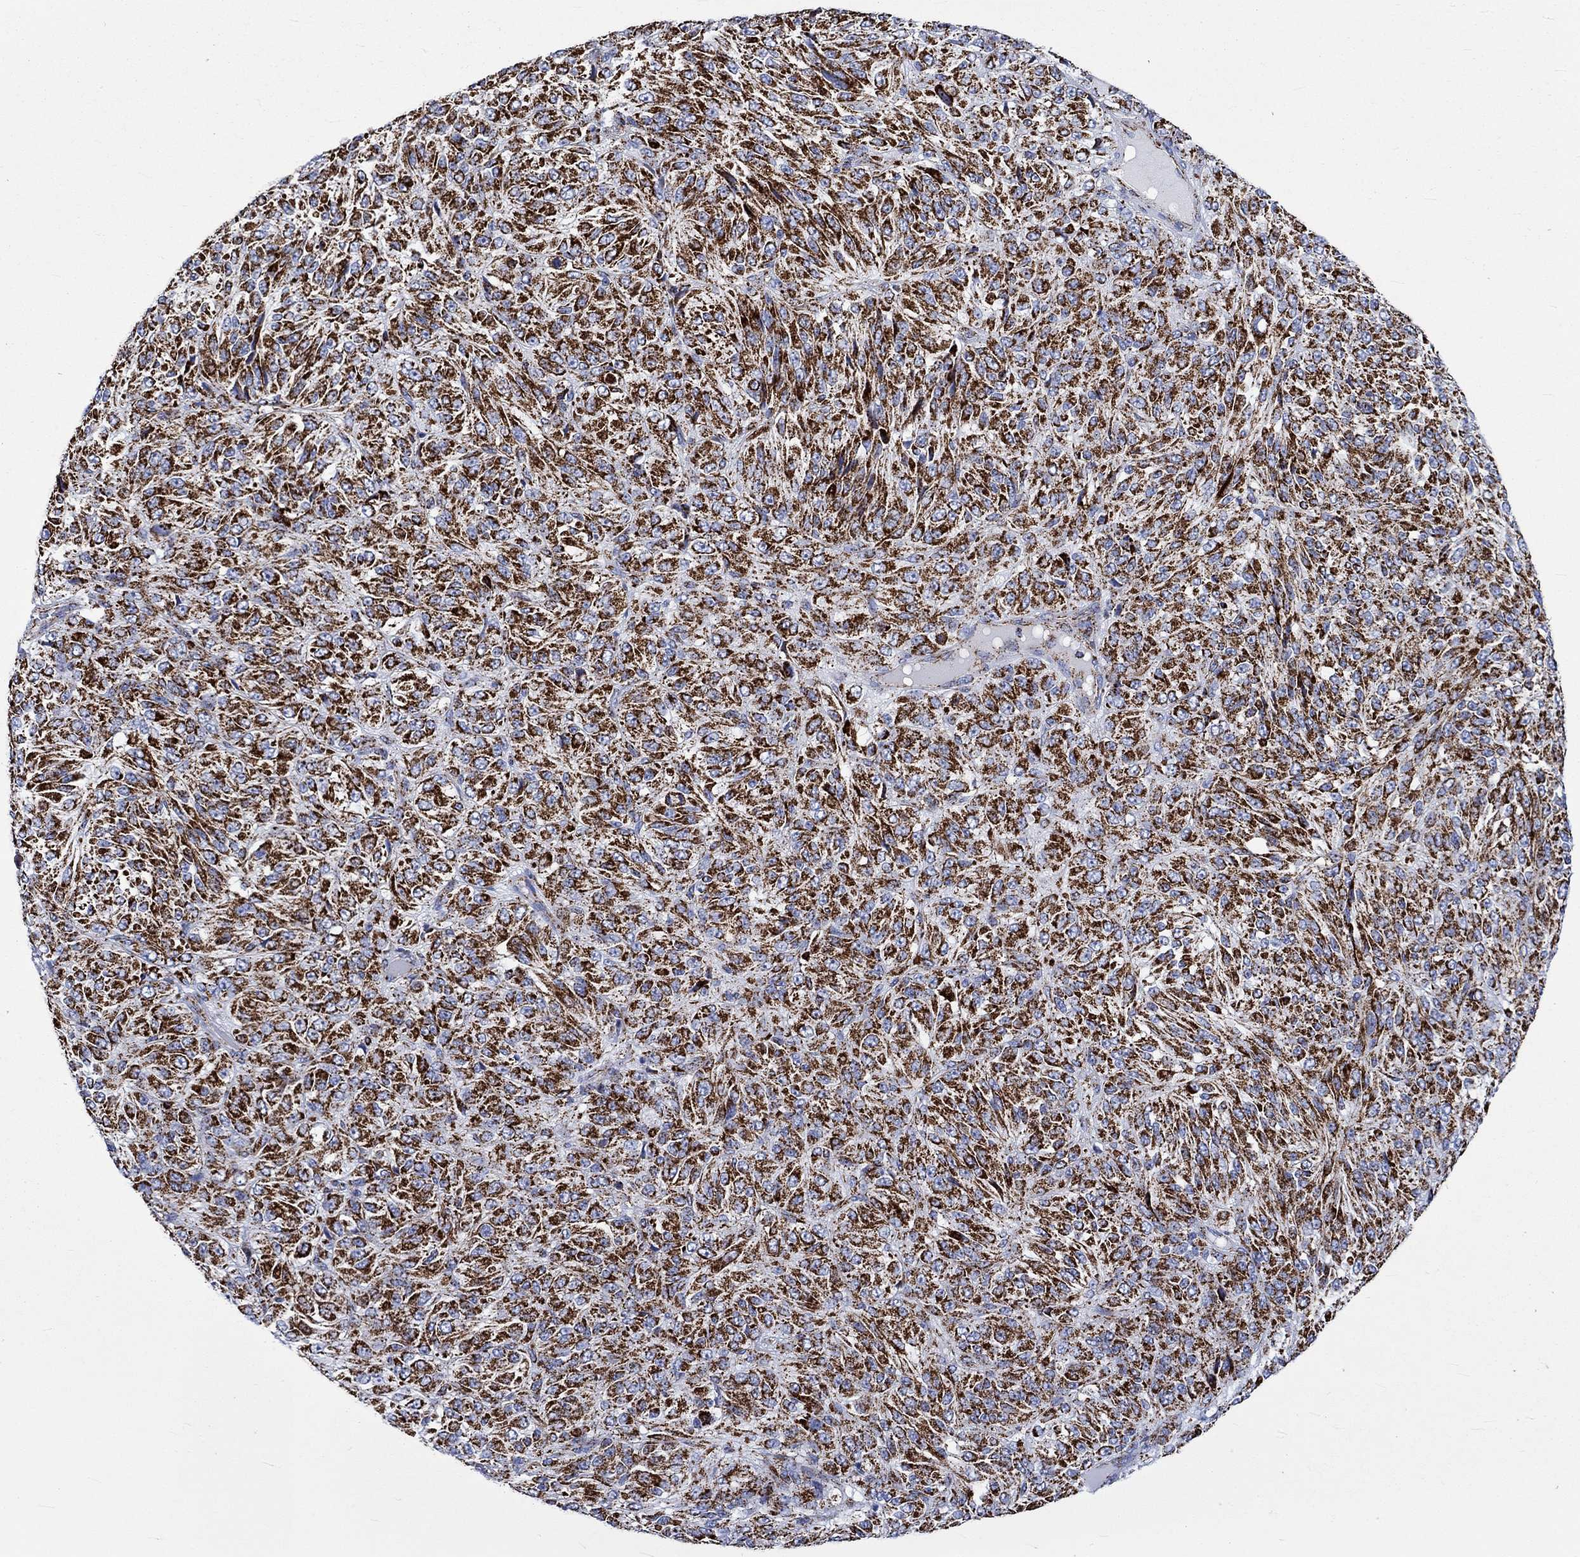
{"staining": {"intensity": "strong", "quantity": ">75%", "location": "cytoplasmic/membranous"}, "tissue": "melanoma", "cell_type": "Tumor cells", "image_type": "cancer", "snomed": [{"axis": "morphology", "description": "Malignant melanoma, Metastatic site"}, {"axis": "topography", "description": "Brain"}], "caption": "Protein staining of melanoma tissue reveals strong cytoplasmic/membranous positivity in approximately >75% of tumor cells.", "gene": "RCE1", "patient": {"sex": "female", "age": 56}}